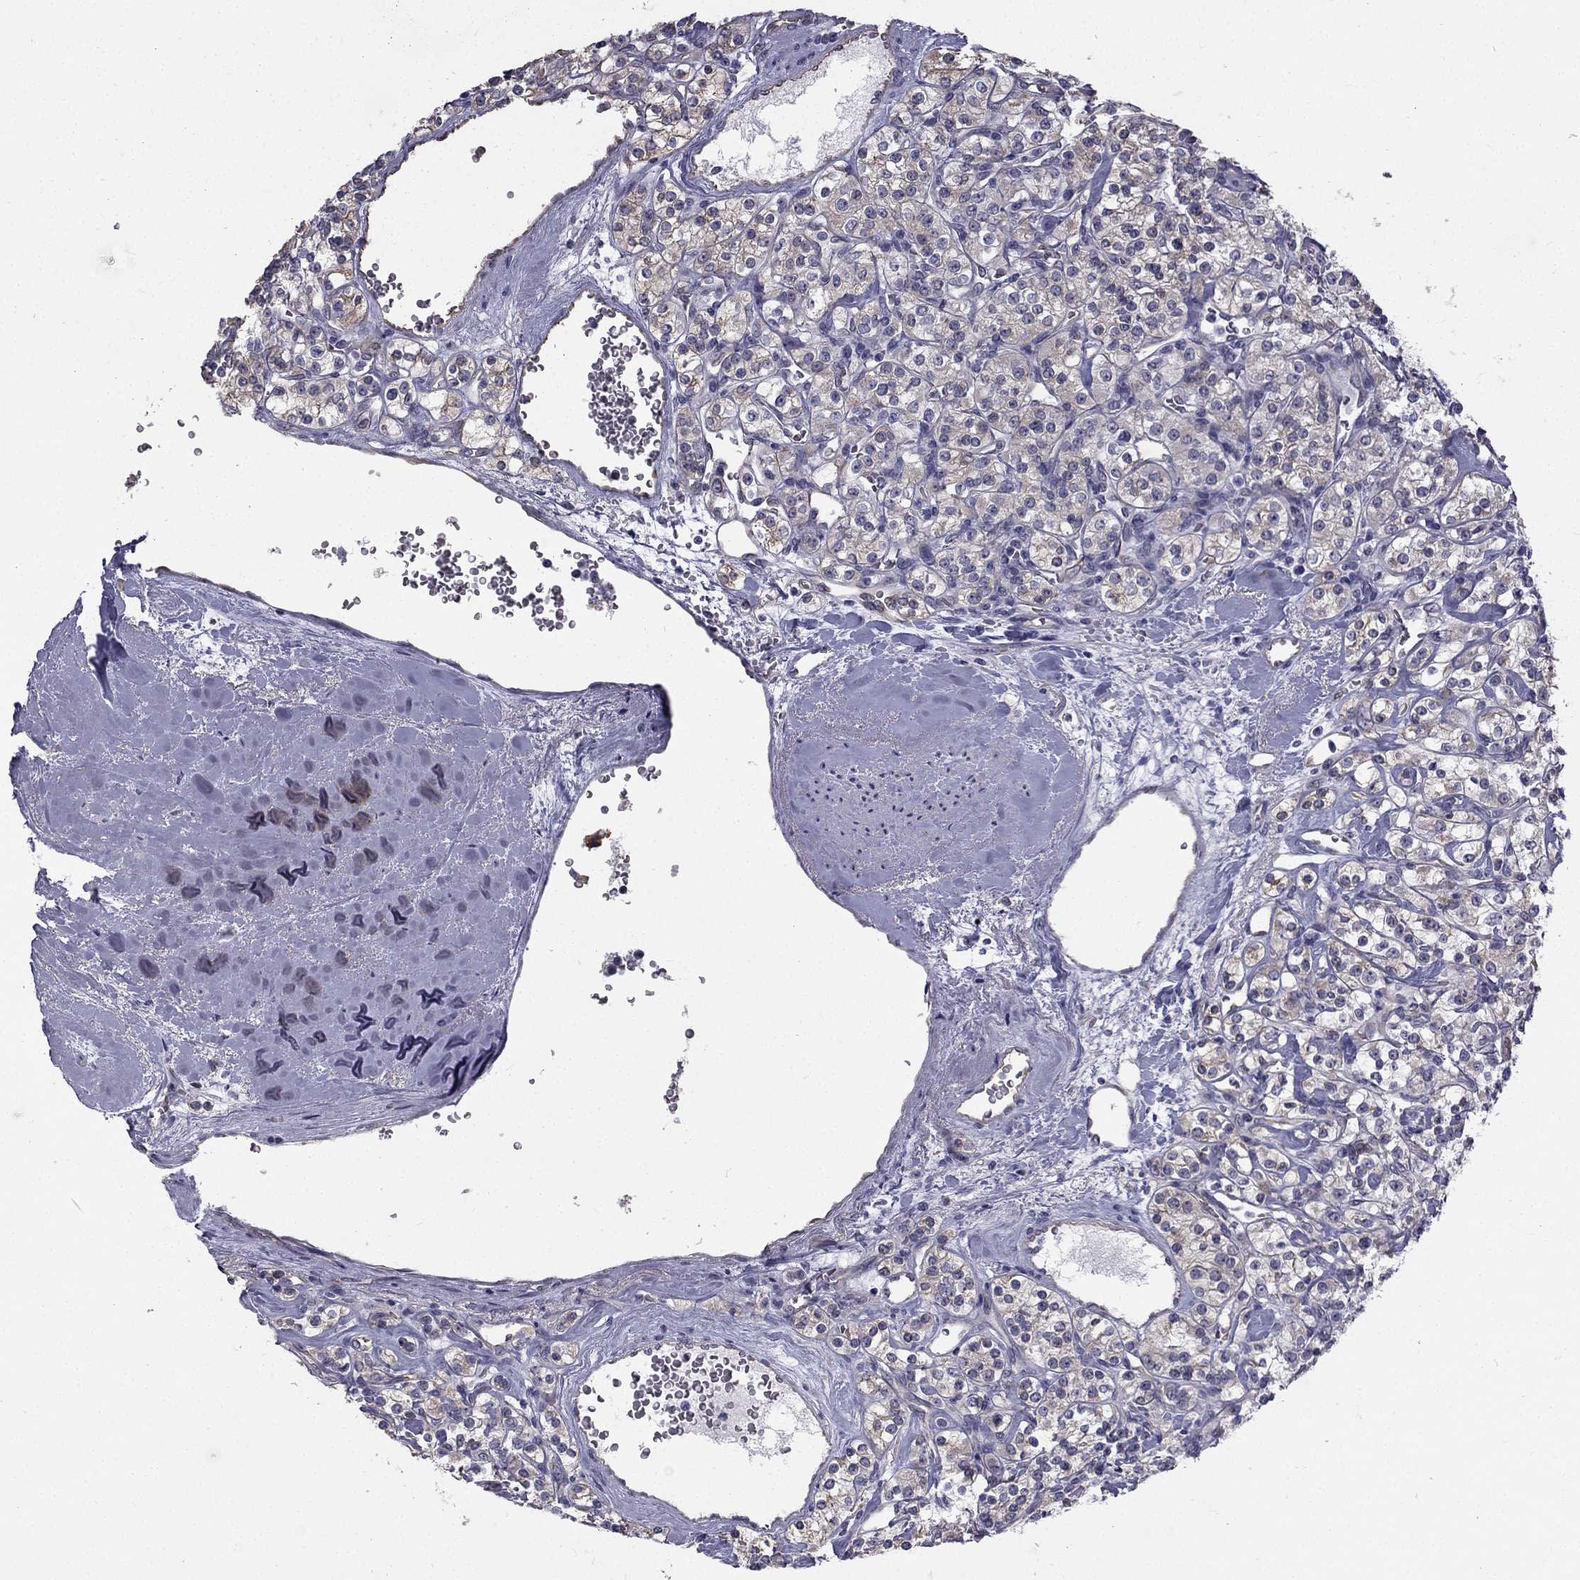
{"staining": {"intensity": "weak", "quantity": "25%-75%", "location": "cytoplasmic/membranous"}, "tissue": "renal cancer", "cell_type": "Tumor cells", "image_type": "cancer", "snomed": [{"axis": "morphology", "description": "Adenocarcinoma, NOS"}, {"axis": "topography", "description": "Kidney"}], "caption": "Tumor cells exhibit weak cytoplasmic/membranous expression in approximately 25%-75% of cells in renal cancer. (DAB = brown stain, brightfield microscopy at high magnification).", "gene": "CCDC40", "patient": {"sex": "male", "age": 77}}